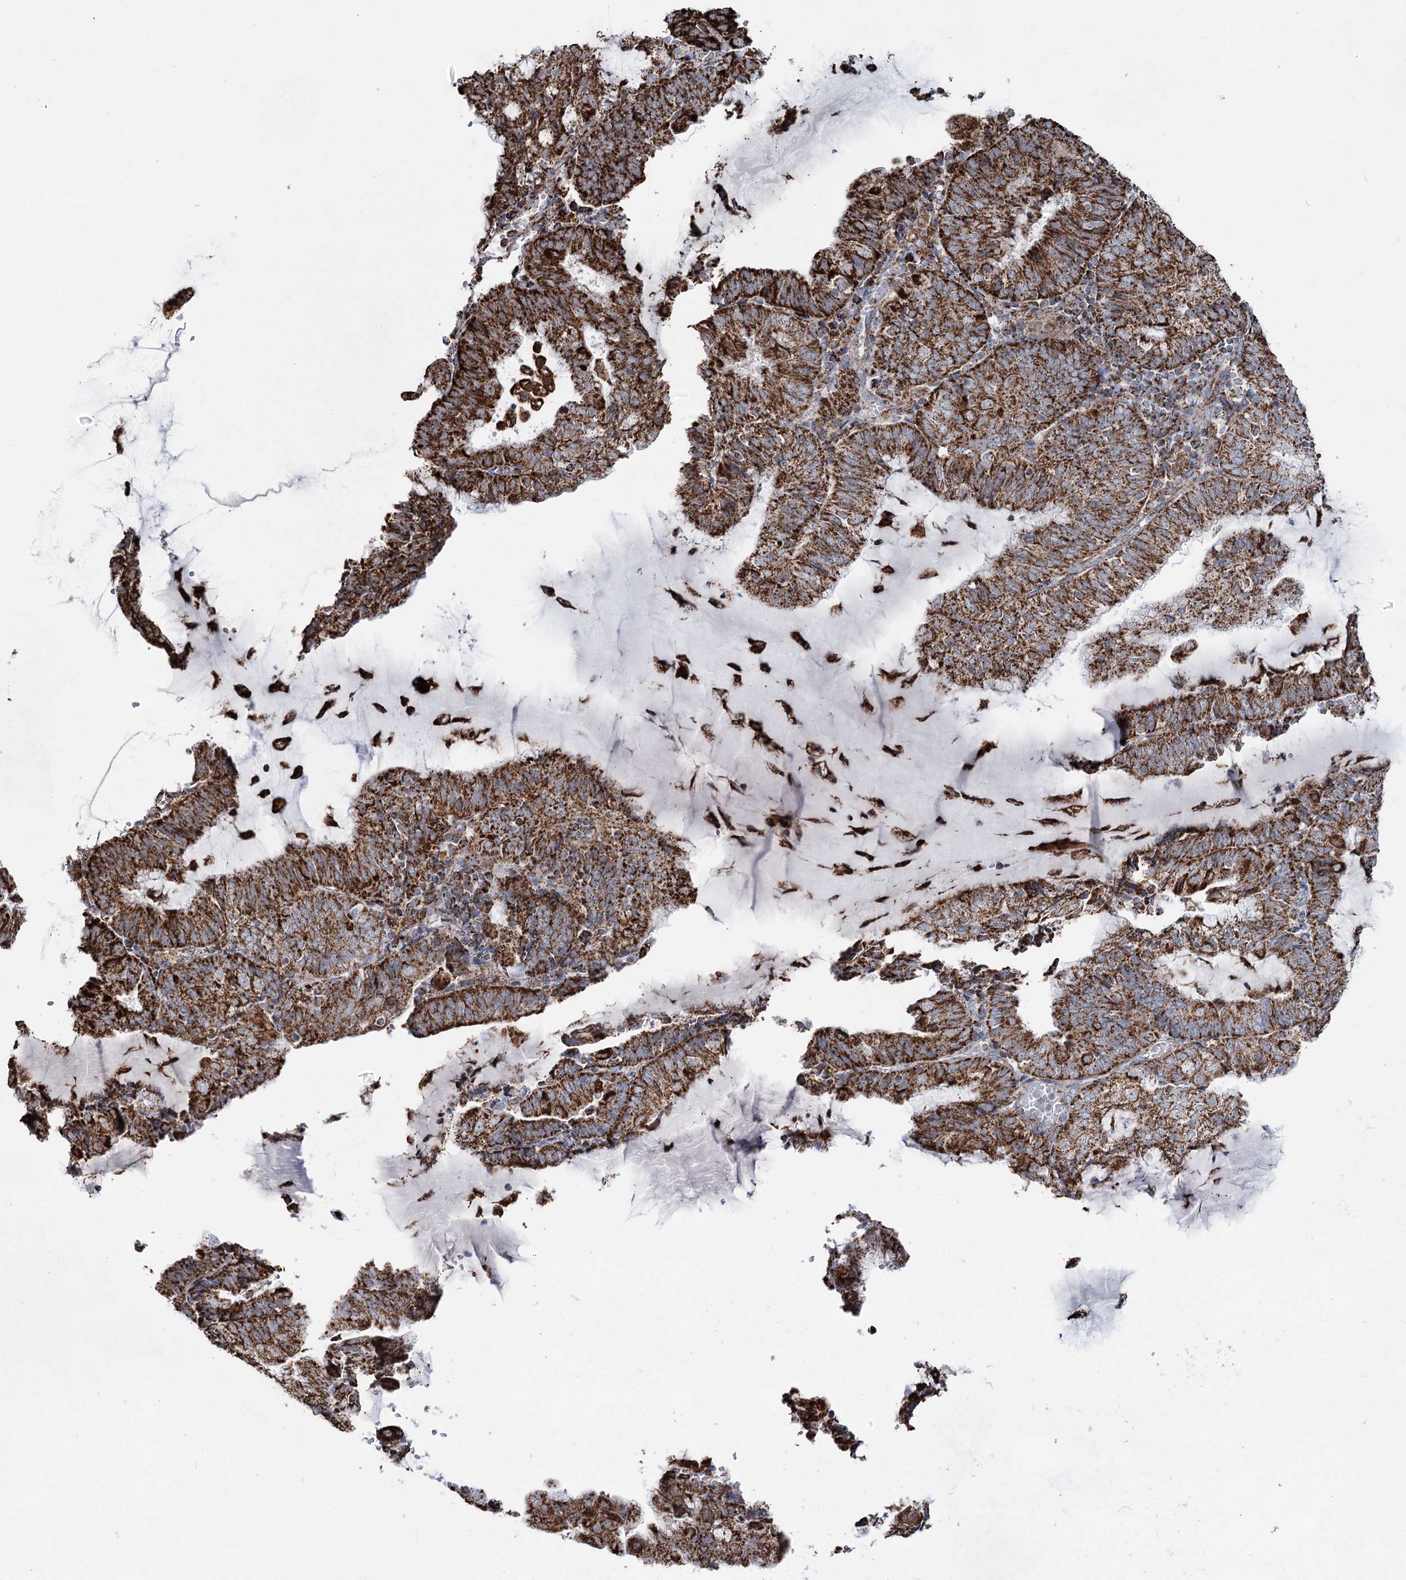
{"staining": {"intensity": "strong", "quantity": ">75%", "location": "cytoplasmic/membranous"}, "tissue": "endometrial cancer", "cell_type": "Tumor cells", "image_type": "cancer", "snomed": [{"axis": "morphology", "description": "Adenocarcinoma, NOS"}, {"axis": "topography", "description": "Endometrium"}], "caption": "Immunohistochemical staining of endometrial adenocarcinoma shows strong cytoplasmic/membranous protein positivity in approximately >75% of tumor cells.", "gene": "CWF19L1", "patient": {"sex": "female", "age": 81}}